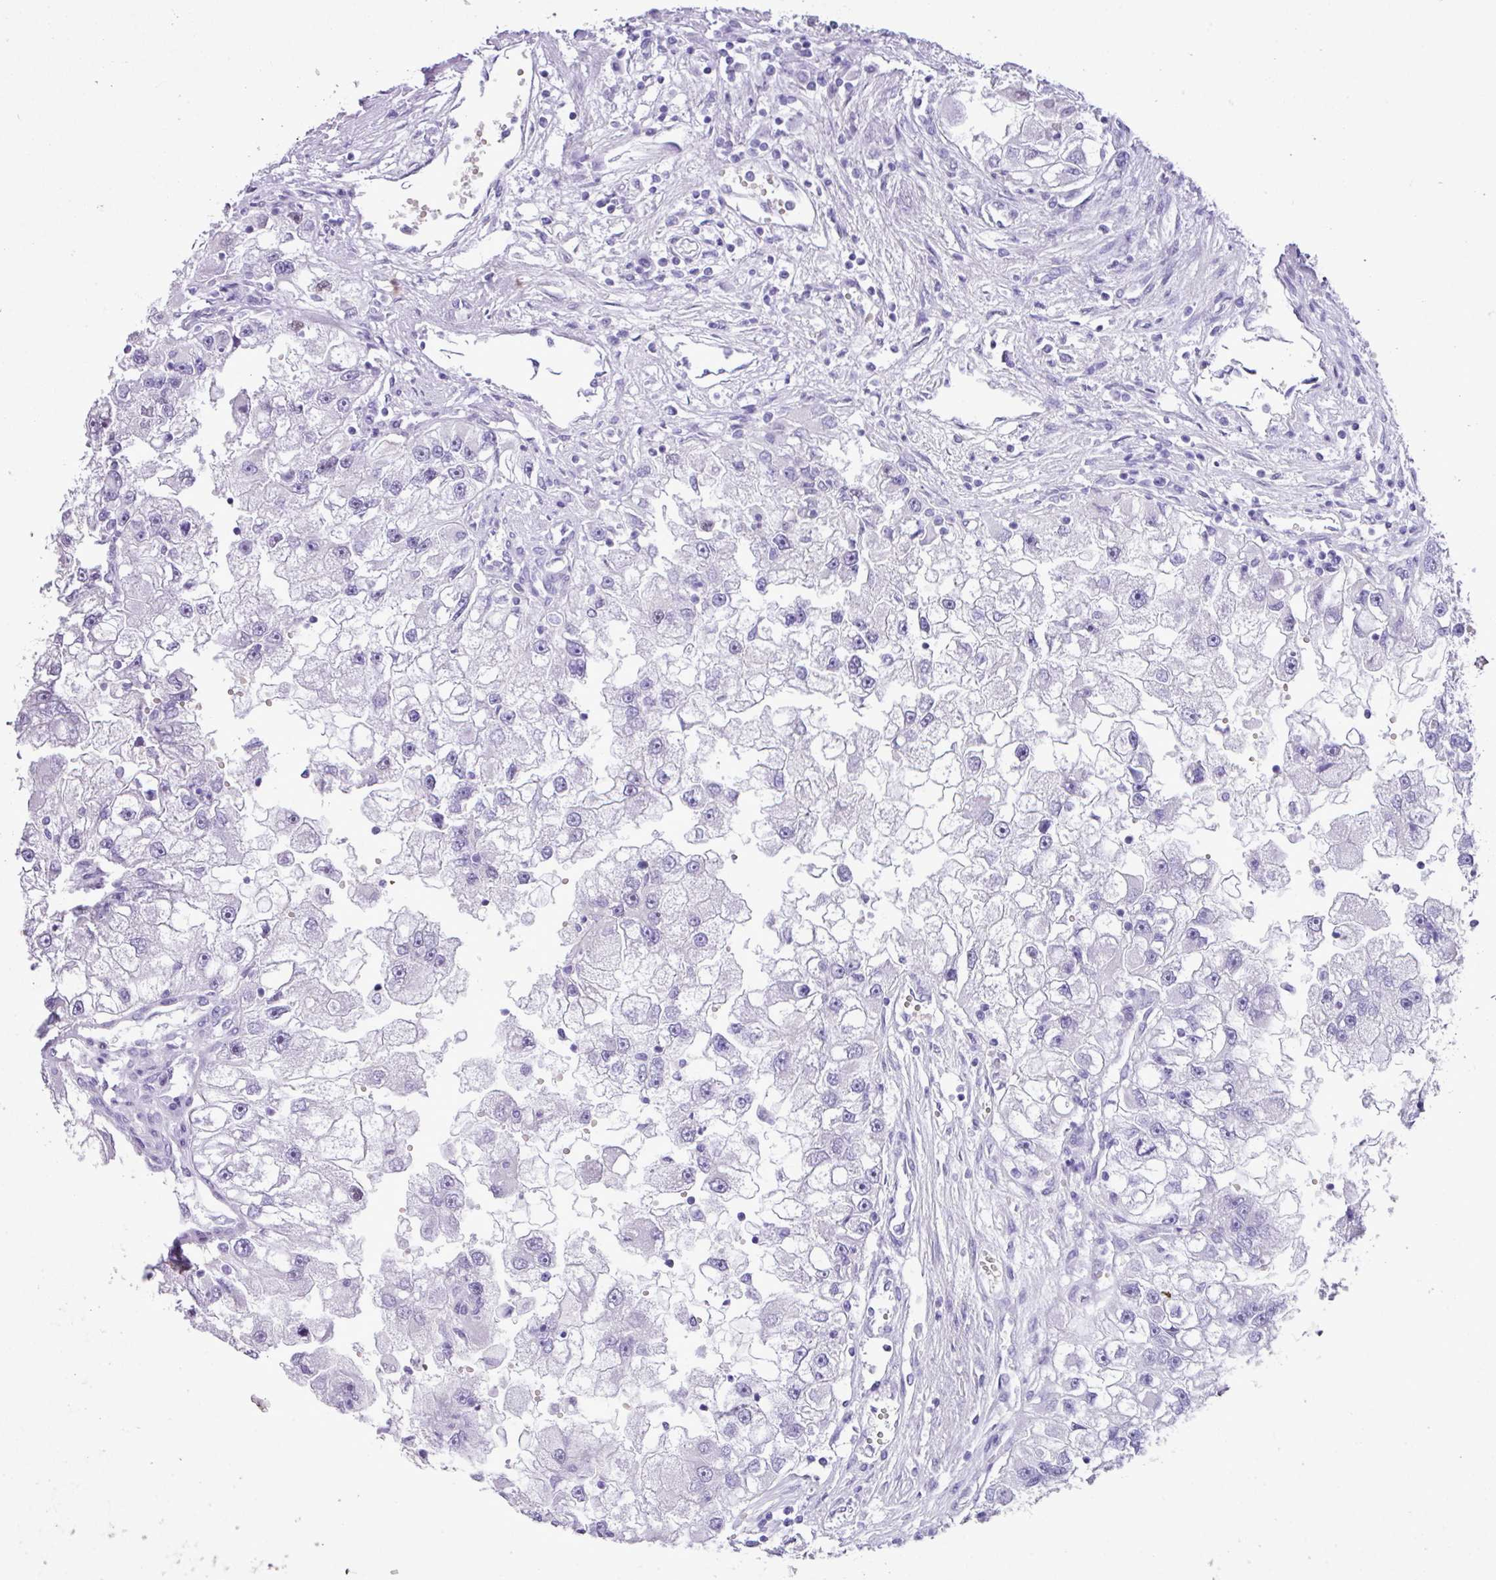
{"staining": {"intensity": "negative", "quantity": "none", "location": "none"}, "tissue": "renal cancer", "cell_type": "Tumor cells", "image_type": "cancer", "snomed": [{"axis": "morphology", "description": "Adenocarcinoma, NOS"}, {"axis": "topography", "description": "Kidney"}], "caption": "Renal cancer (adenocarcinoma) was stained to show a protein in brown. There is no significant positivity in tumor cells.", "gene": "ZSCAN5A", "patient": {"sex": "male", "age": 63}}